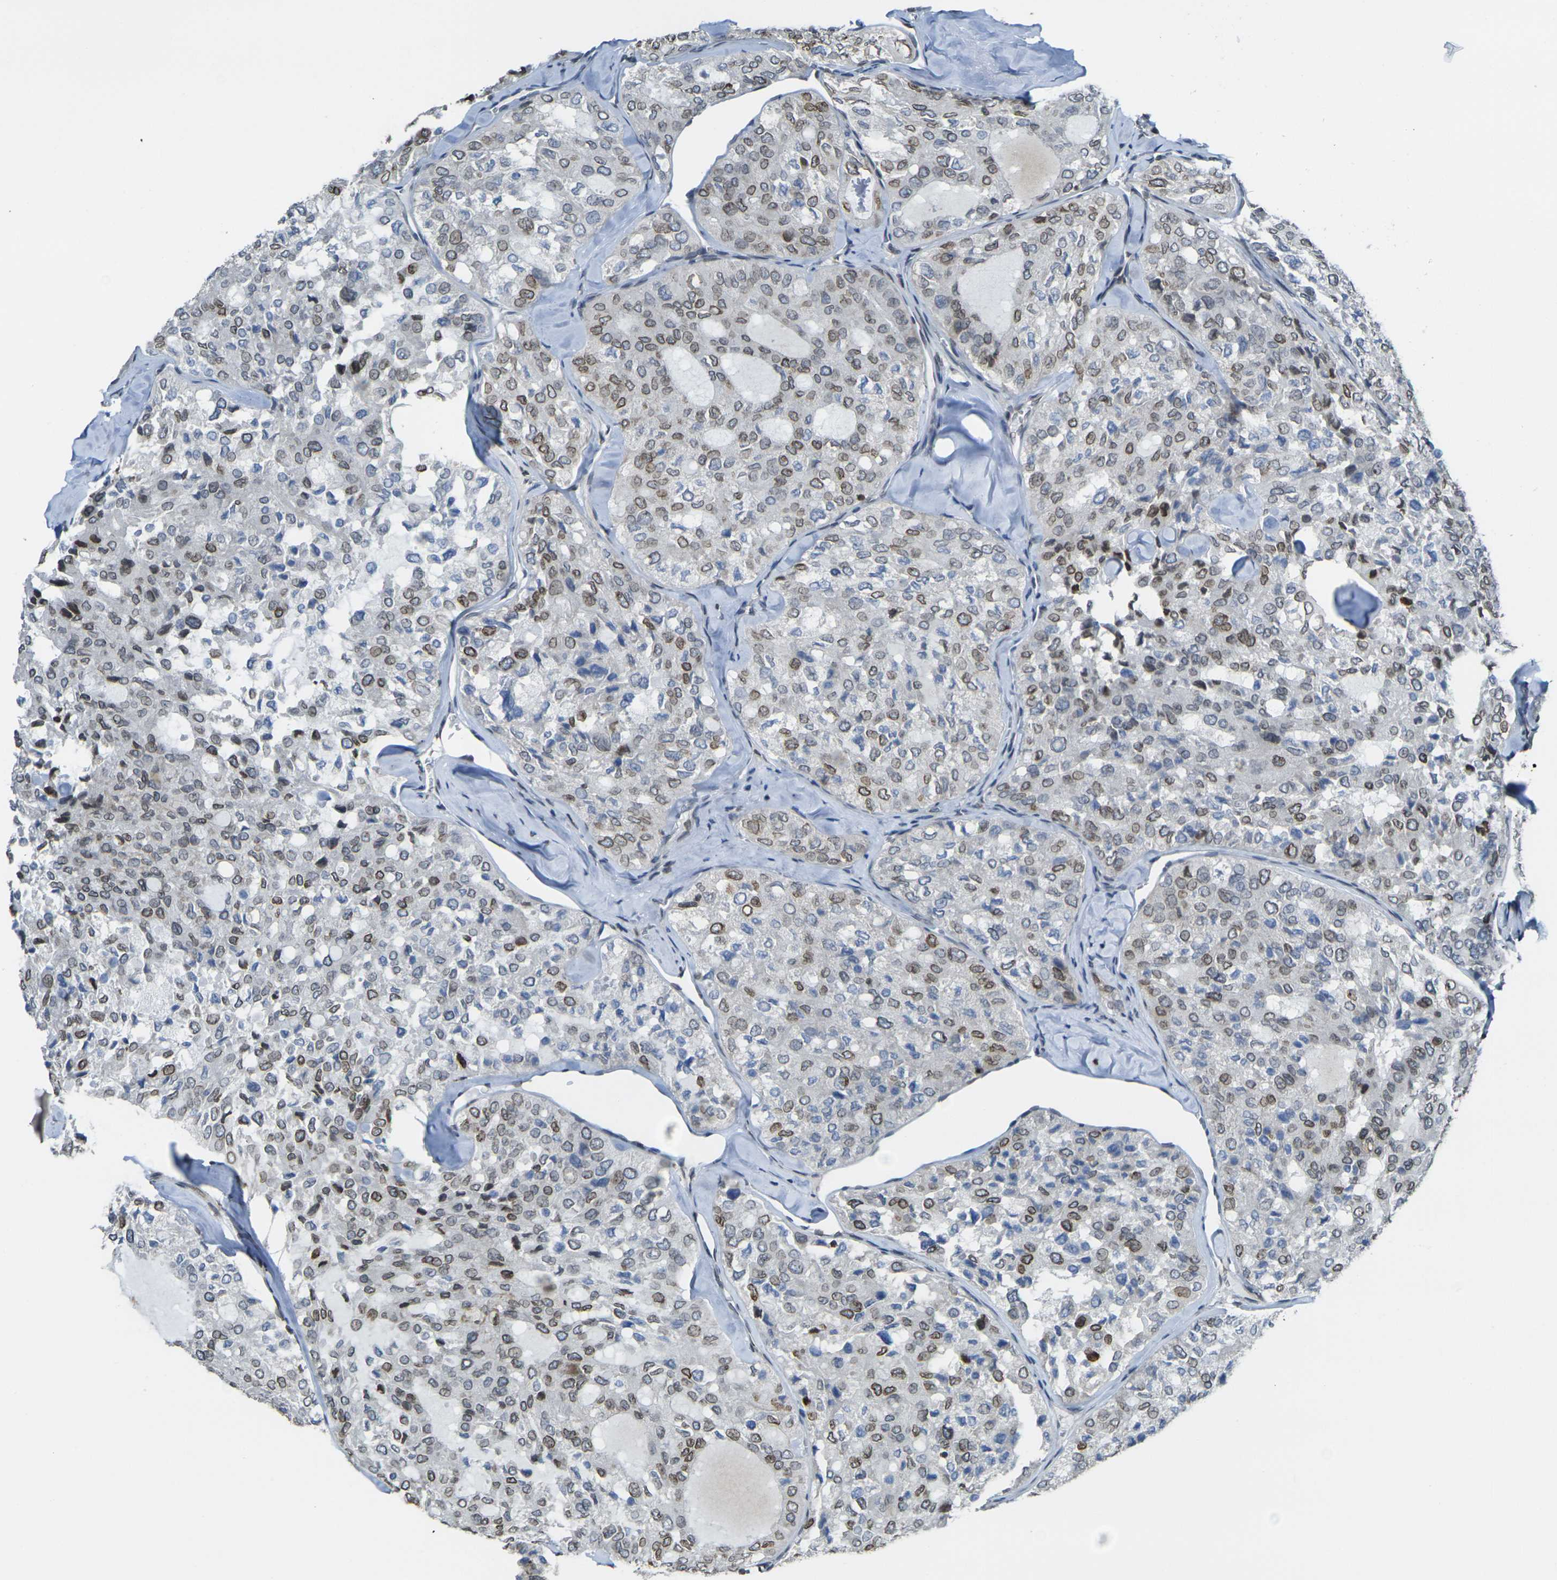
{"staining": {"intensity": "moderate", "quantity": "25%-75%", "location": "cytoplasmic/membranous,nuclear"}, "tissue": "thyroid cancer", "cell_type": "Tumor cells", "image_type": "cancer", "snomed": [{"axis": "morphology", "description": "Follicular adenoma carcinoma, NOS"}, {"axis": "topography", "description": "Thyroid gland"}], "caption": "Brown immunohistochemical staining in thyroid follicular adenoma carcinoma demonstrates moderate cytoplasmic/membranous and nuclear staining in about 25%-75% of tumor cells.", "gene": "BRDT", "patient": {"sex": "male", "age": 75}}